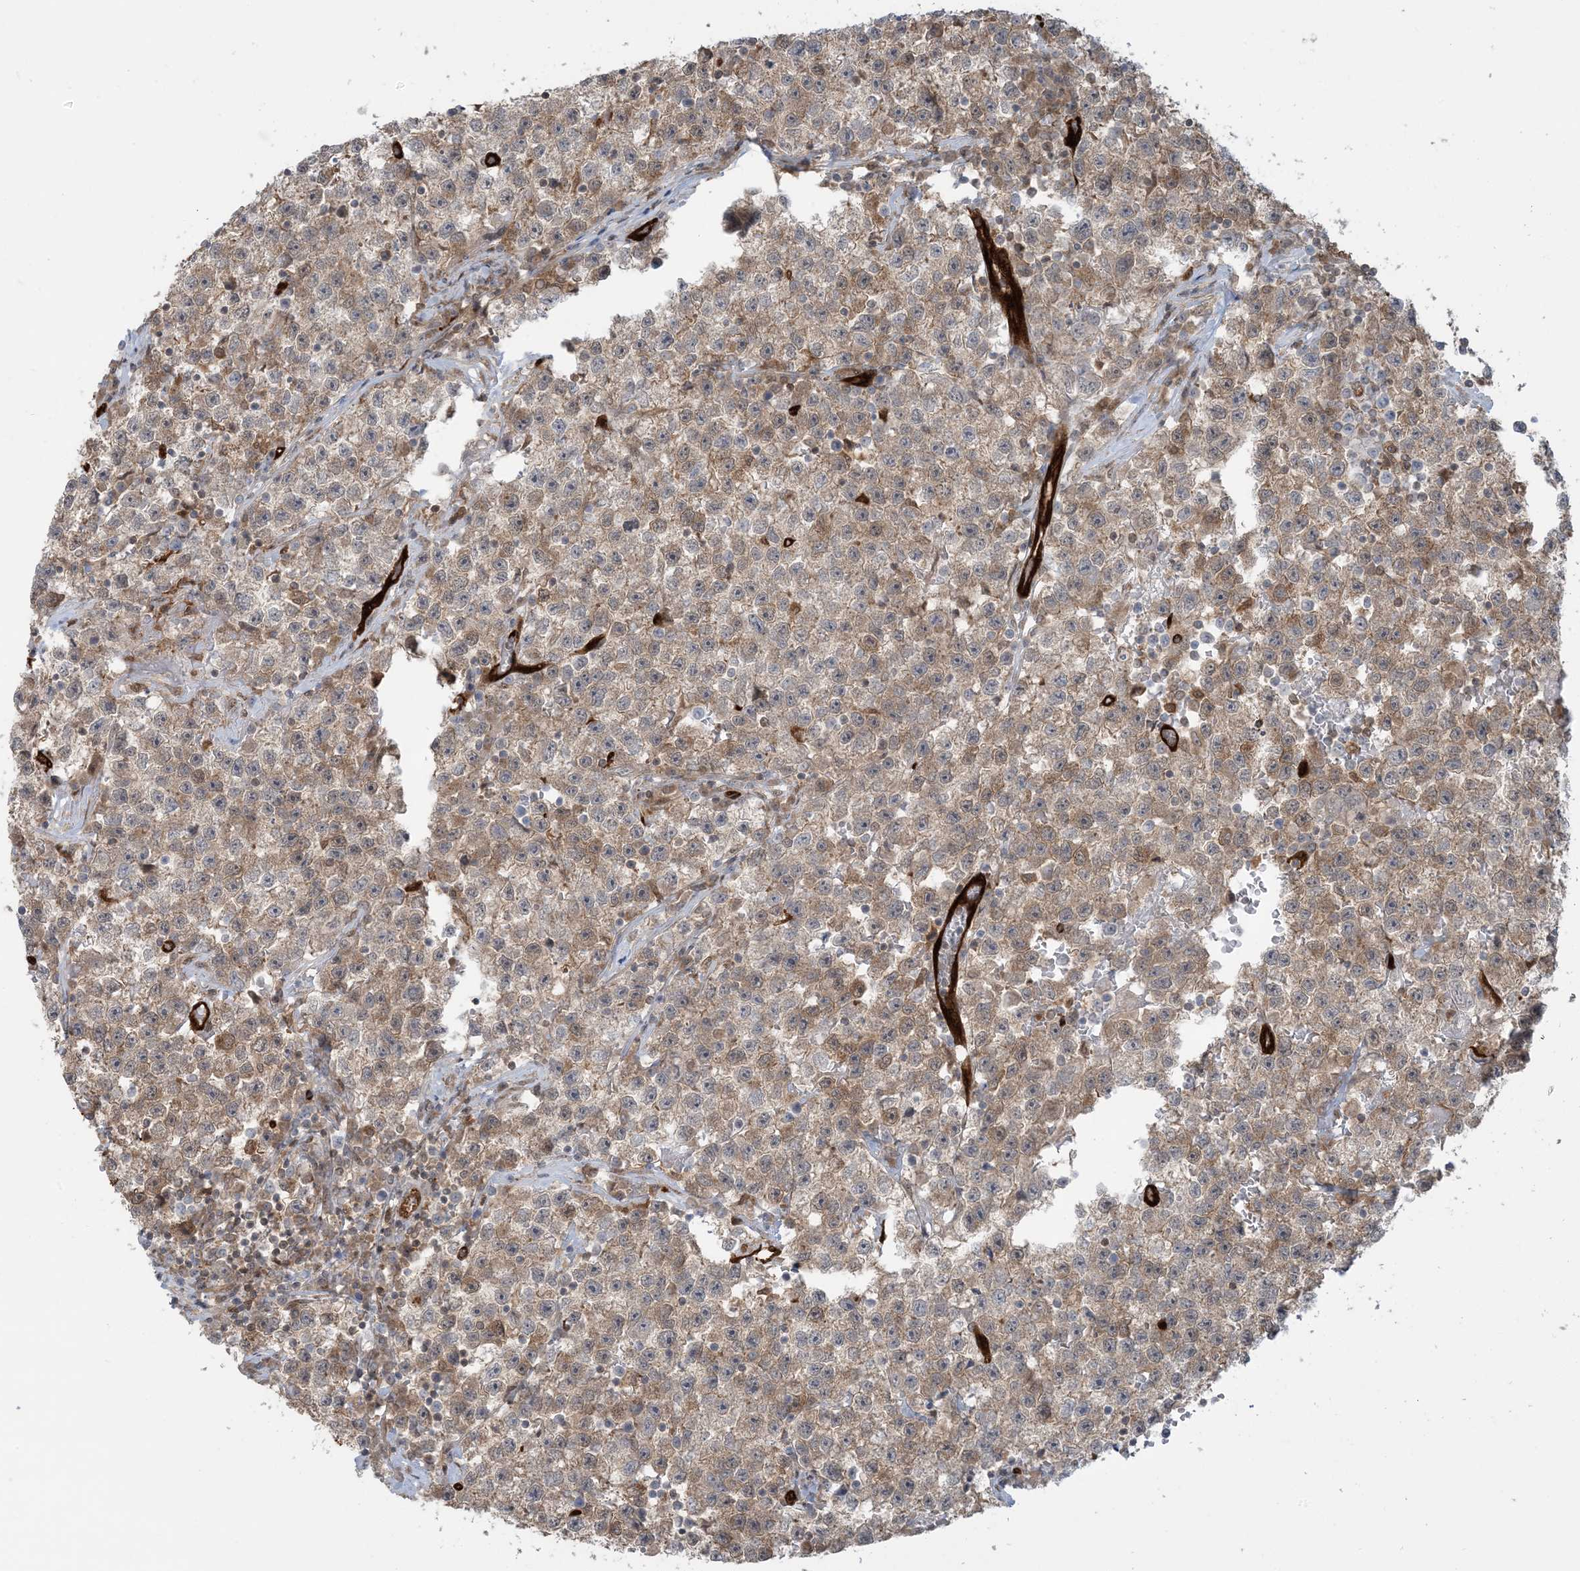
{"staining": {"intensity": "moderate", "quantity": ">75%", "location": "cytoplasmic/membranous"}, "tissue": "testis cancer", "cell_type": "Tumor cells", "image_type": "cancer", "snomed": [{"axis": "morphology", "description": "Seminoma, NOS"}, {"axis": "topography", "description": "Testis"}], "caption": "IHC (DAB (3,3'-diaminobenzidine)) staining of seminoma (testis) exhibits moderate cytoplasmic/membranous protein positivity in about >75% of tumor cells.", "gene": "PPM1F", "patient": {"sex": "male", "age": 22}}